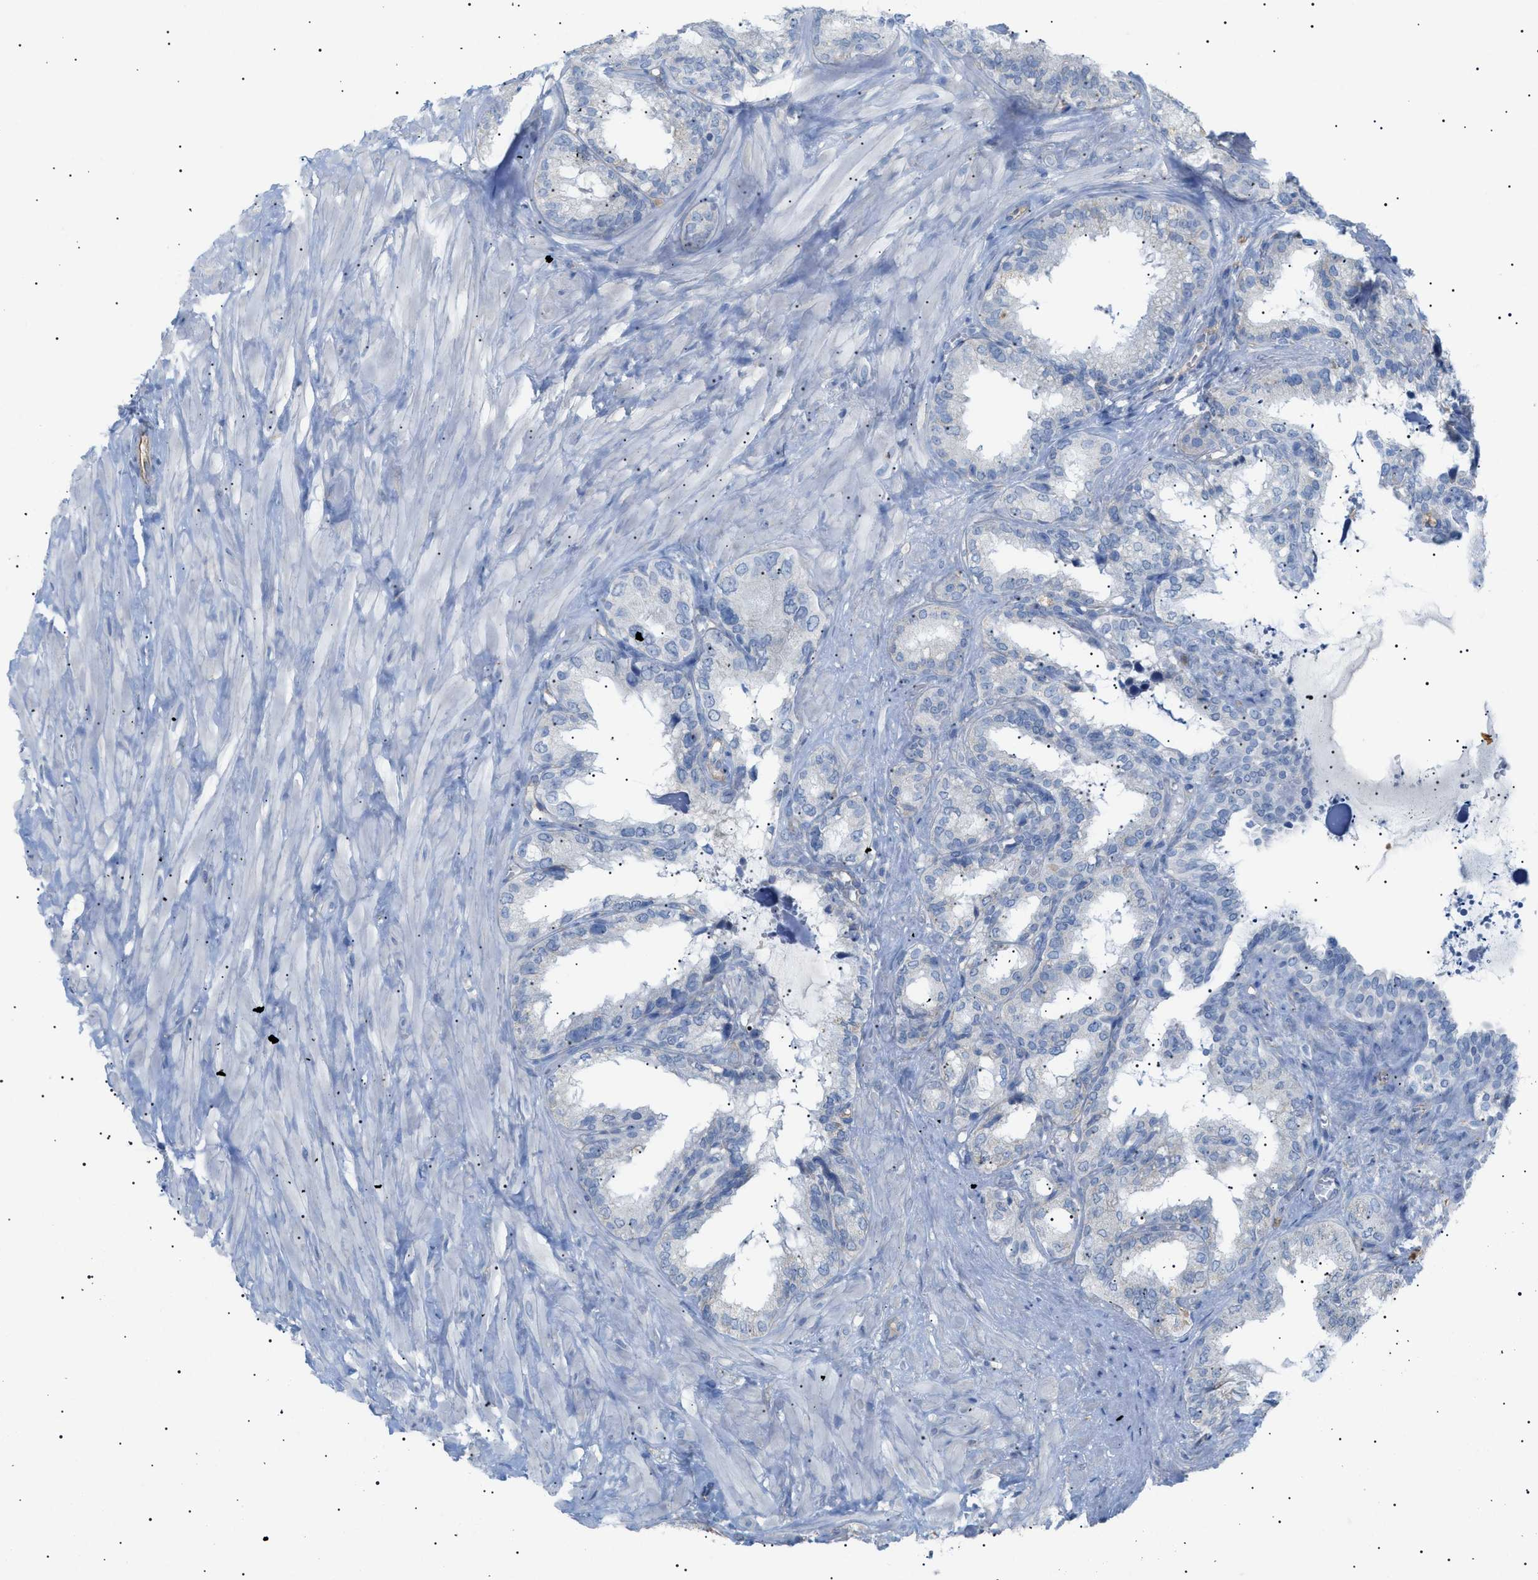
{"staining": {"intensity": "negative", "quantity": "none", "location": "none"}, "tissue": "seminal vesicle", "cell_type": "Glandular cells", "image_type": "normal", "snomed": [{"axis": "morphology", "description": "Normal tissue, NOS"}, {"axis": "topography", "description": "Seminal veicle"}], "caption": "Histopathology image shows no protein staining in glandular cells of unremarkable seminal vesicle. (Brightfield microscopy of DAB (3,3'-diaminobenzidine) immunohistochemistry at high magnification).", "gene": "ADAMTS1", "patient": {"sex": "male", "age": 64}}